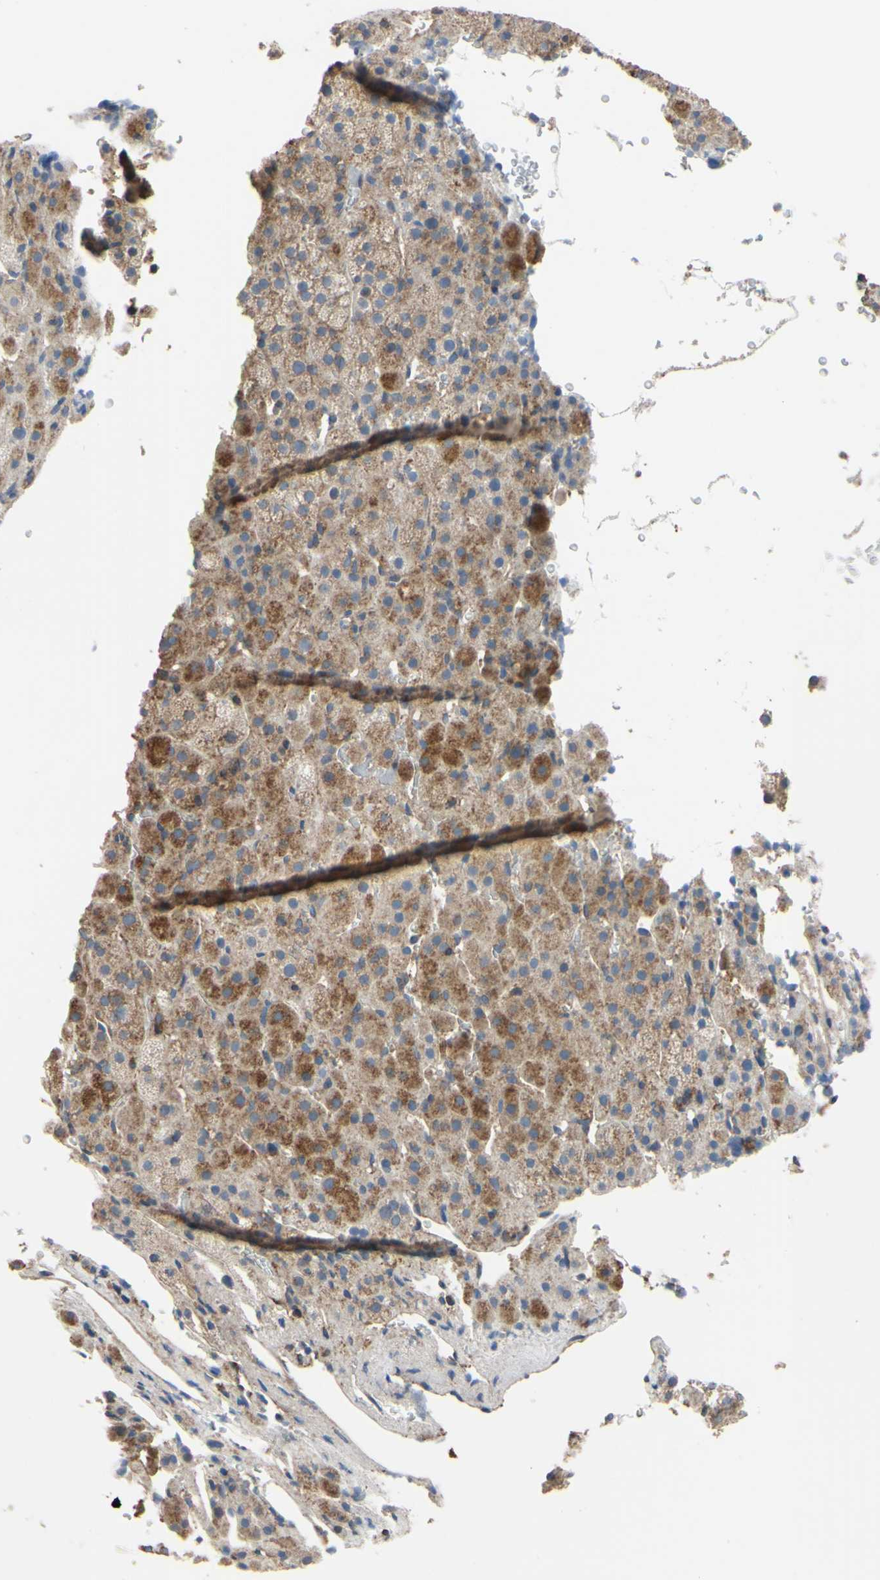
{"staining": {"intensity": "moderate", "quantity": ">75%", "location": "cytoplasmic/membranous"}, "tissue": "adrenal gland", "cell_type": "Glandular cells", "image_type": "normal", "snomed": [{"axis": "morphology", "description": "Normal tissue, NOS"}, {"axis": "topography", "description": "Adrenal gland"}], "caption": "Immunohistochemical staining of benign human adrenal gland shows medium levels of moderate cytoplasmic/membranous staining in about >75% of glandular cells.", "gene": "BECN1", "patient": {"sex": "female", "age": 57}}